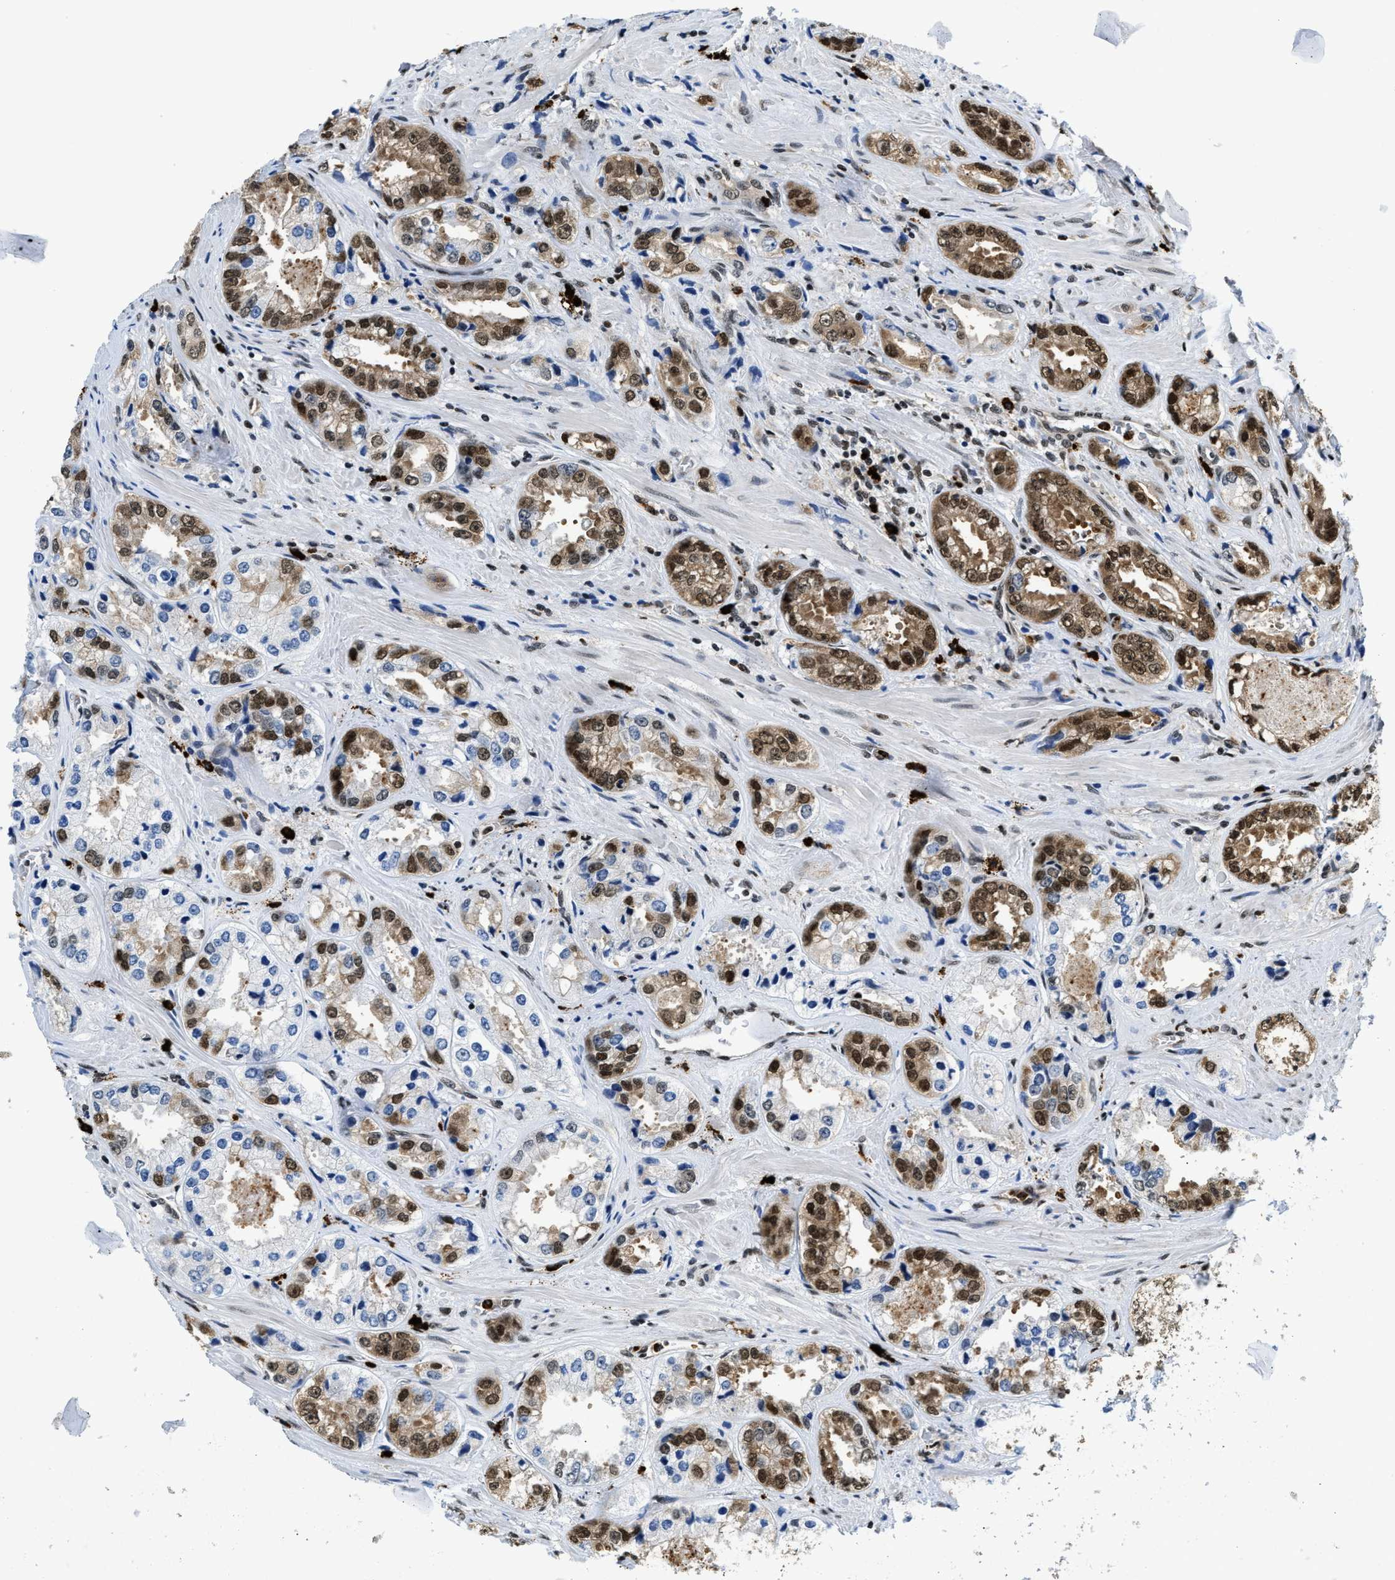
{"staining": {"intensity": "moderate", "quantity": "25%-75%", "location": "cytoplasmic/membranous,nuclear"}, "tissue": "prostate cancer", "cell_type": "Tumor cells", "image_type": "cancer", "snomed": [{"axis": "morphology", "description": "Adenocarcinoma, High grade"}, {"axis": "topography", "description": "Prostate"}], "caption": "Immunohistochemical staining of prostate cancer displays moderate cytoplasmic/membranous and nuclear protein expression in approximately 25%-75% of tumor cells.", "gene": "CCNDBP1", "patient": {"sex": "male", "age": 61}}